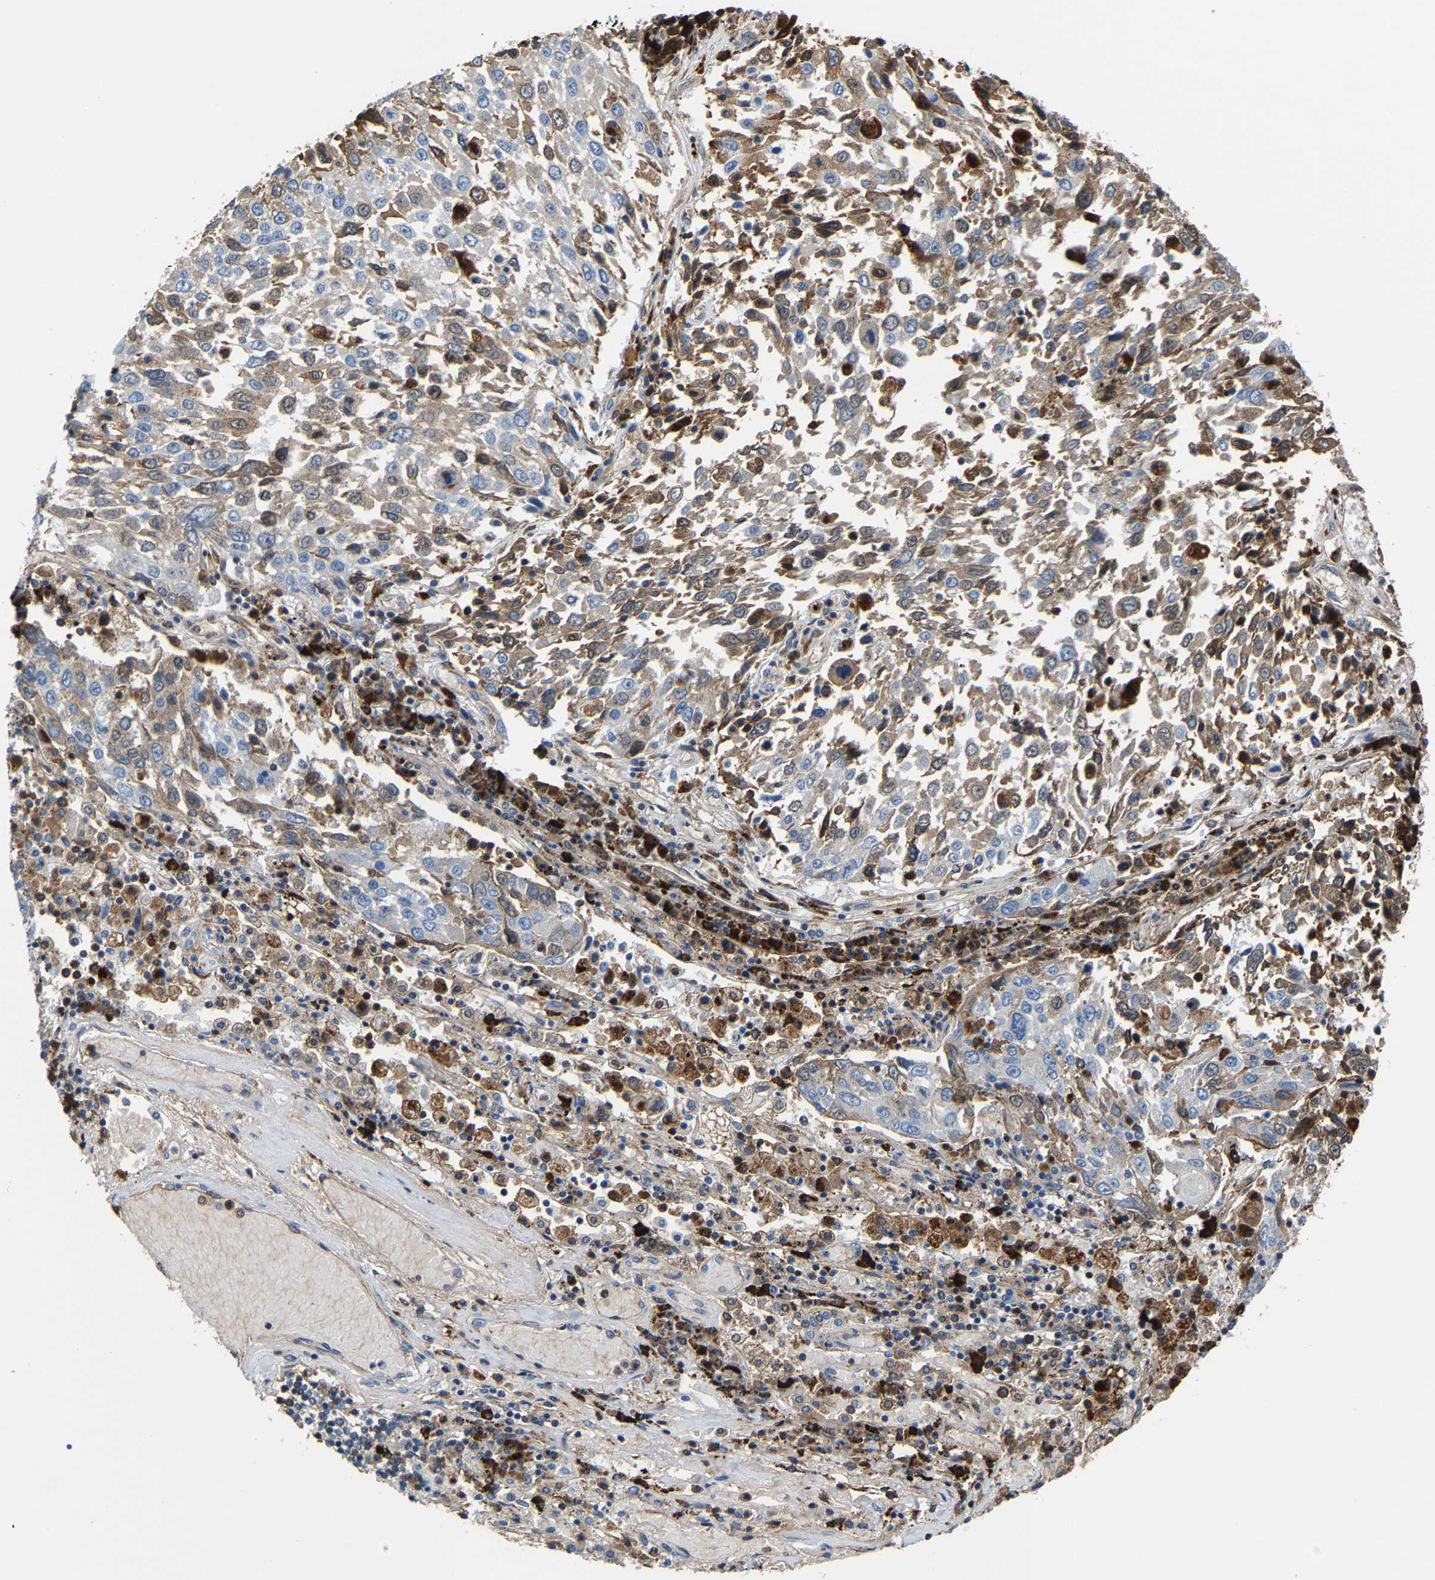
{"staining": {"intensity": "moderate", "quantity": ">75%", "location": "cytoplasmic/membranous"}, "tissue": "lung cancer", "cell_type": "Tumor cells", "image_type": "cancer", "snomed": [{"axis": "morphology", "description": "Squamous cell carcinoma, NOS"}, {"axis": "topography", "description": "Lung"}], "caption": "Human lung cancer stained with a brown dye displays moderate cytoplasmic/membranous positive staining in approximately >75% of tumor cells.", "gene": "DPP7", "patient": {"sex": "male", "age": 65}}